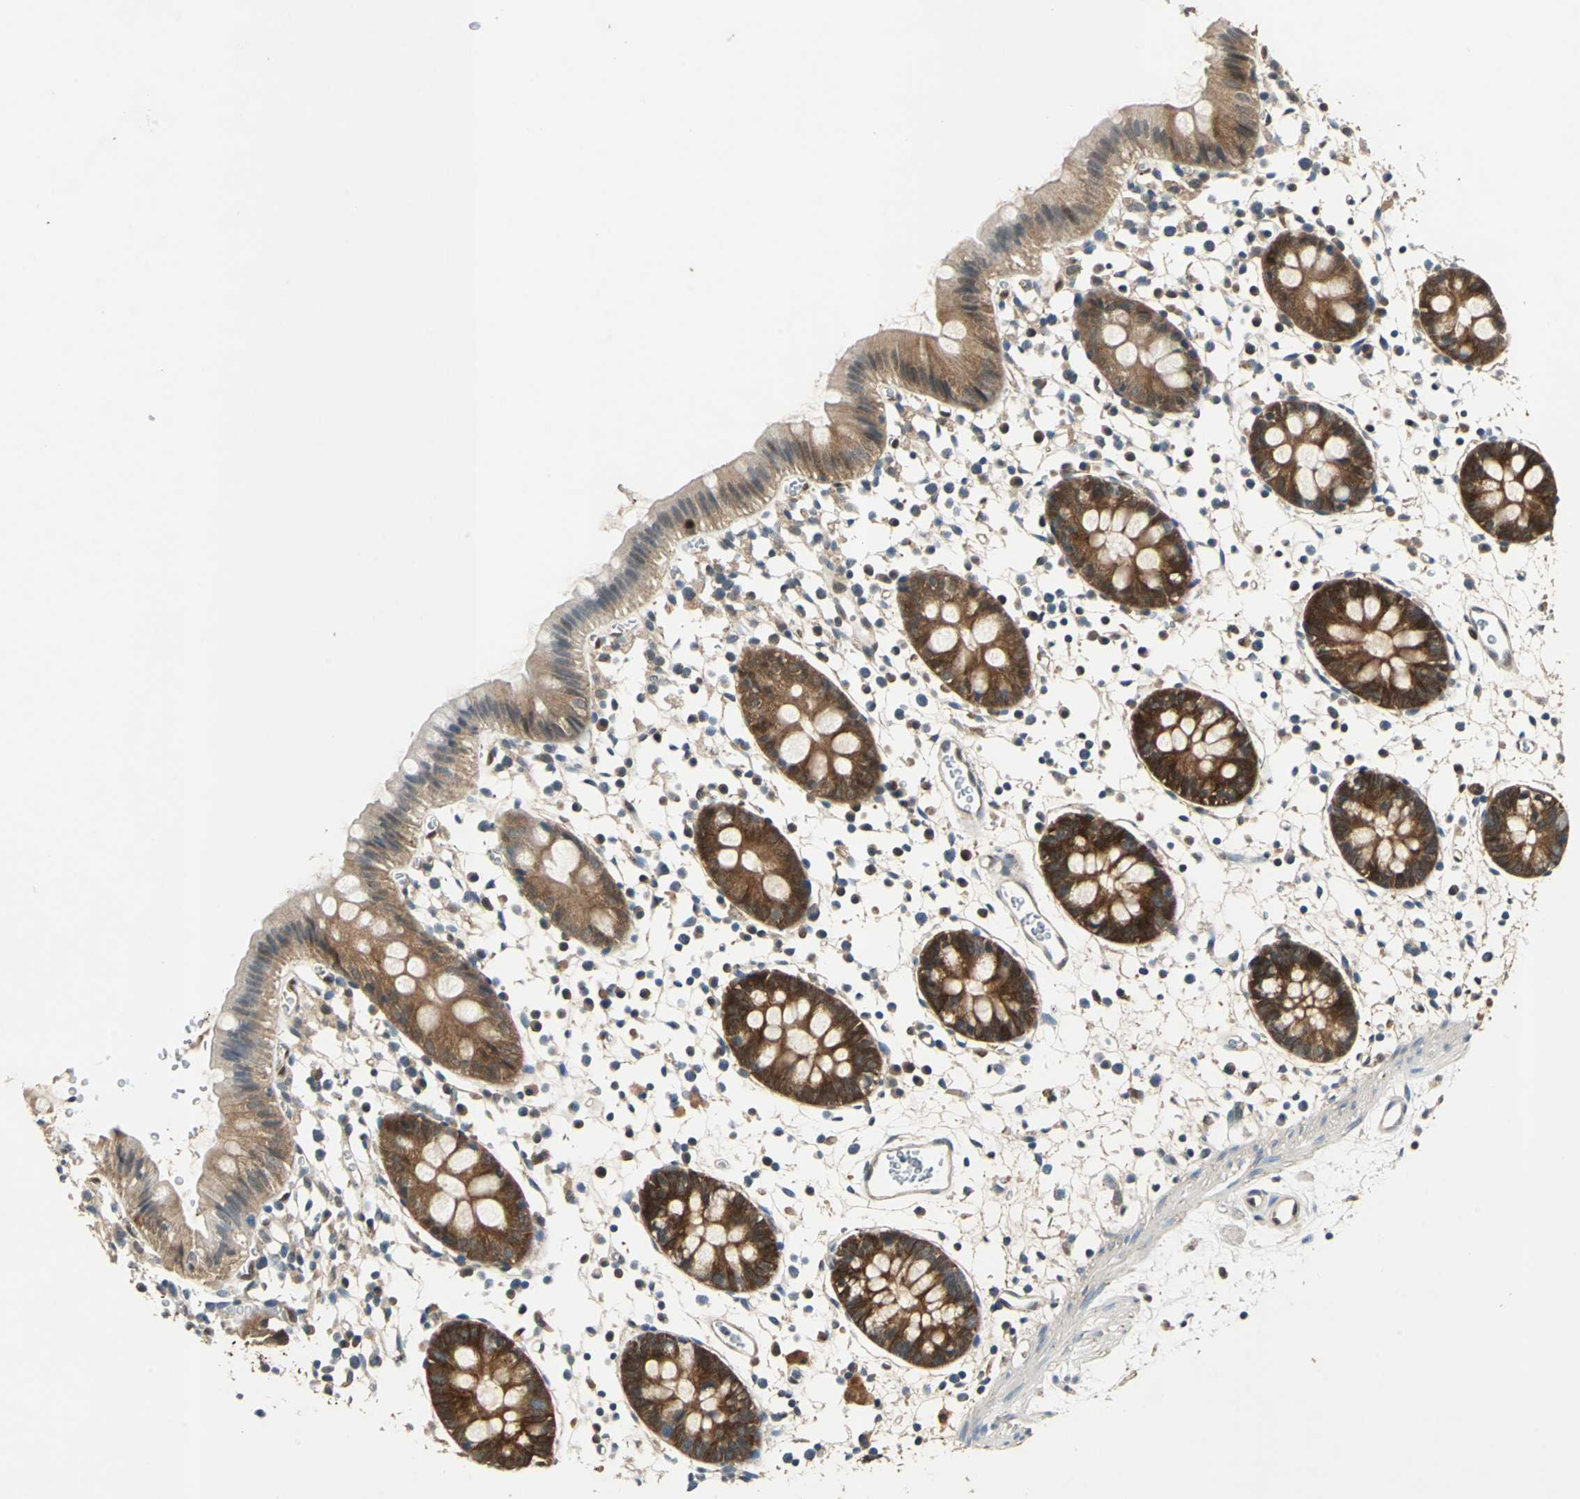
{"staining": {"intensity": "weak", "quantity": ">75%", "location": "cytoplasmic/membranous"}, "tissue": "colon", "cell_type": "Endothelial cells", "image_type": "normal", "snomed": [{"axis": "morphology", "description": "Normal tissue, NOS"}, {"axis": "topography", "description": "Colon"}], "caption": "Unremarkable colon was stained to show a protein in brown. There is low levels of weak cytoplasmic/membranous staining in about >75% of endothelial cells. (DAB = brown stain, brightfield microscopy at high magnification).", "gene": "RRM2B", "patient": {"sex": "male", "age": 14}}